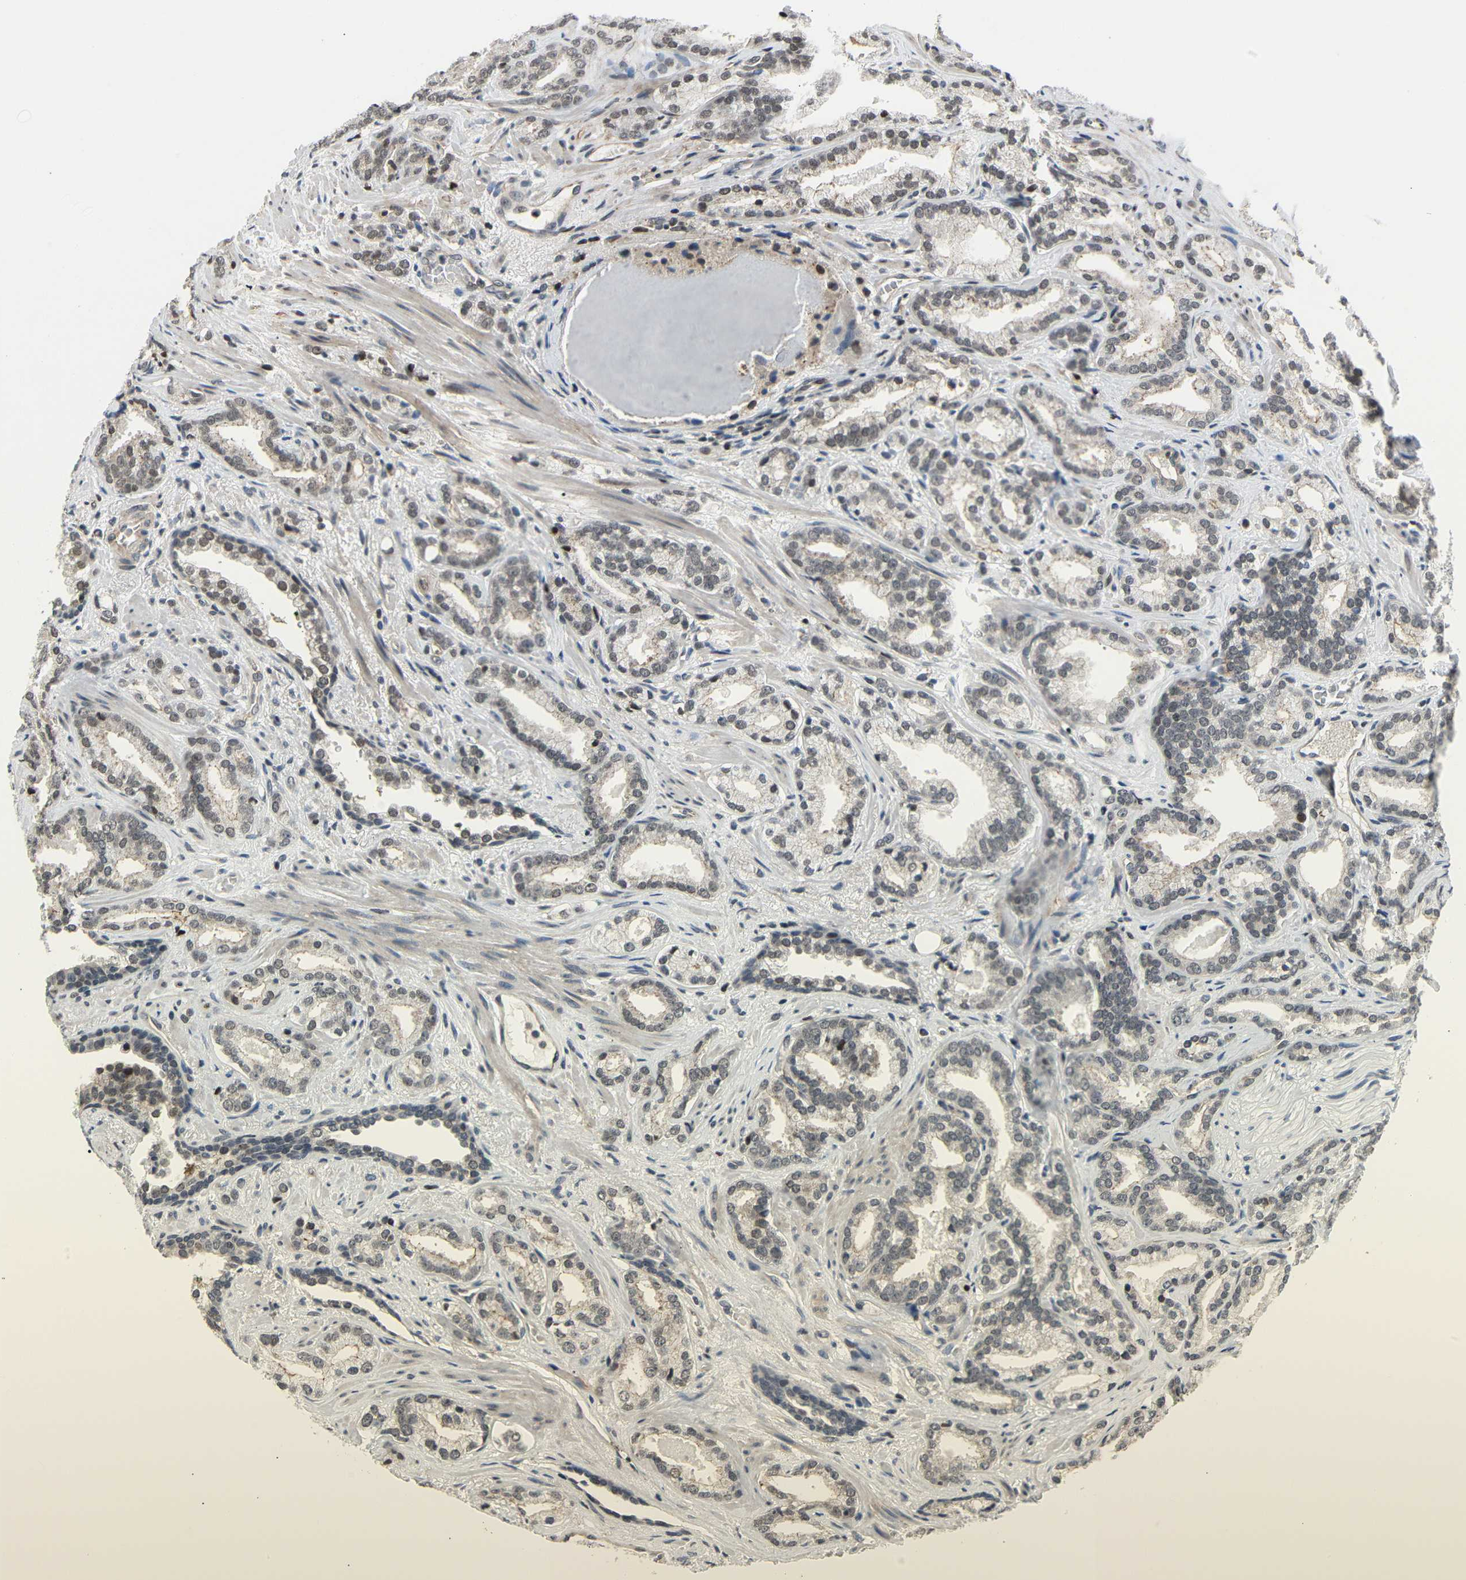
{"staining": {"intensity": "moderate", "quantity": "25%-75%", "location": "cytoplasmic/membranous,nuclear"}, "tissue": "prostate cancer", "cell_type": "Tumor cells", "image_type": "cancer", "snomed": [{"axis": "morphology", "description": "Adenocarcinoma, Low grade"}, {"axis": "topography", "description": "Prostate"}], "caption": "This is a histology image of immunohistochemistry staining of prostate low-grade adenocarcinoma, which shows moderate expression in the cytoplasmic/membranous and nuclear of tumor cells.", "gene": "IMPG2", "patient": {"sex": "male", "age": 63}}